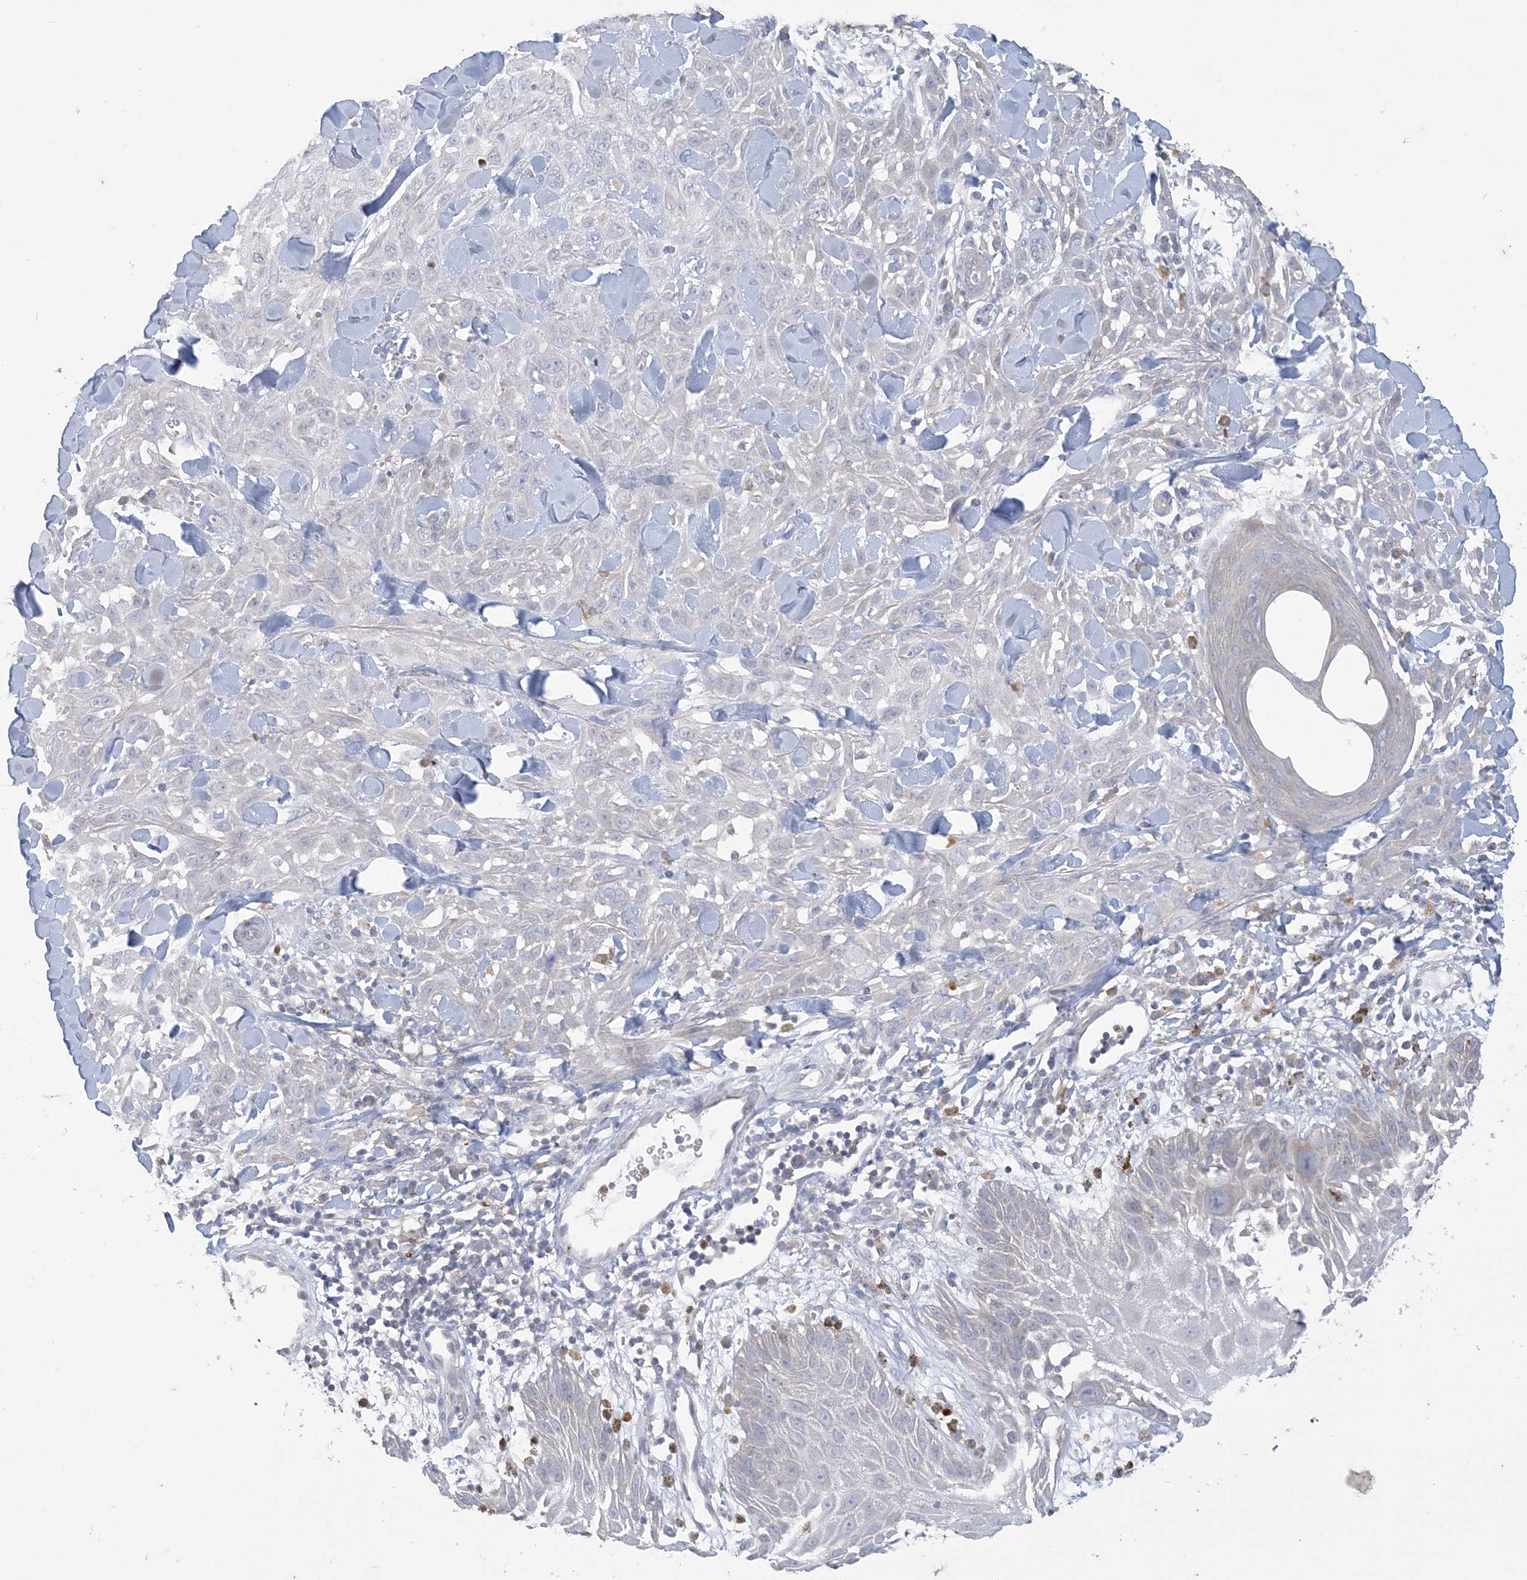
{"staining": {"intensity": "negative", "quantity": "none", "location": "none"}, "tissue": "skin cancer", "cell_type": "Tumor cells", "image_type": "cancer", "snomed": [{"axis": "morphology", "description": "Squamous cell carcinoma, NOS"}, {"axis": "topography", "description": "Skin"}], "caption": "A micrograph of human skin squamous cell carcinoma is negative for staining in tumor cells. The staining was performed using DAB to visualize the protein expression in brown, while the nuclei were stained in blue with hematoxylin (Magnification: 20x).", "gene": "KIF3A", "patient": {"sex": "male", "age": 24}}